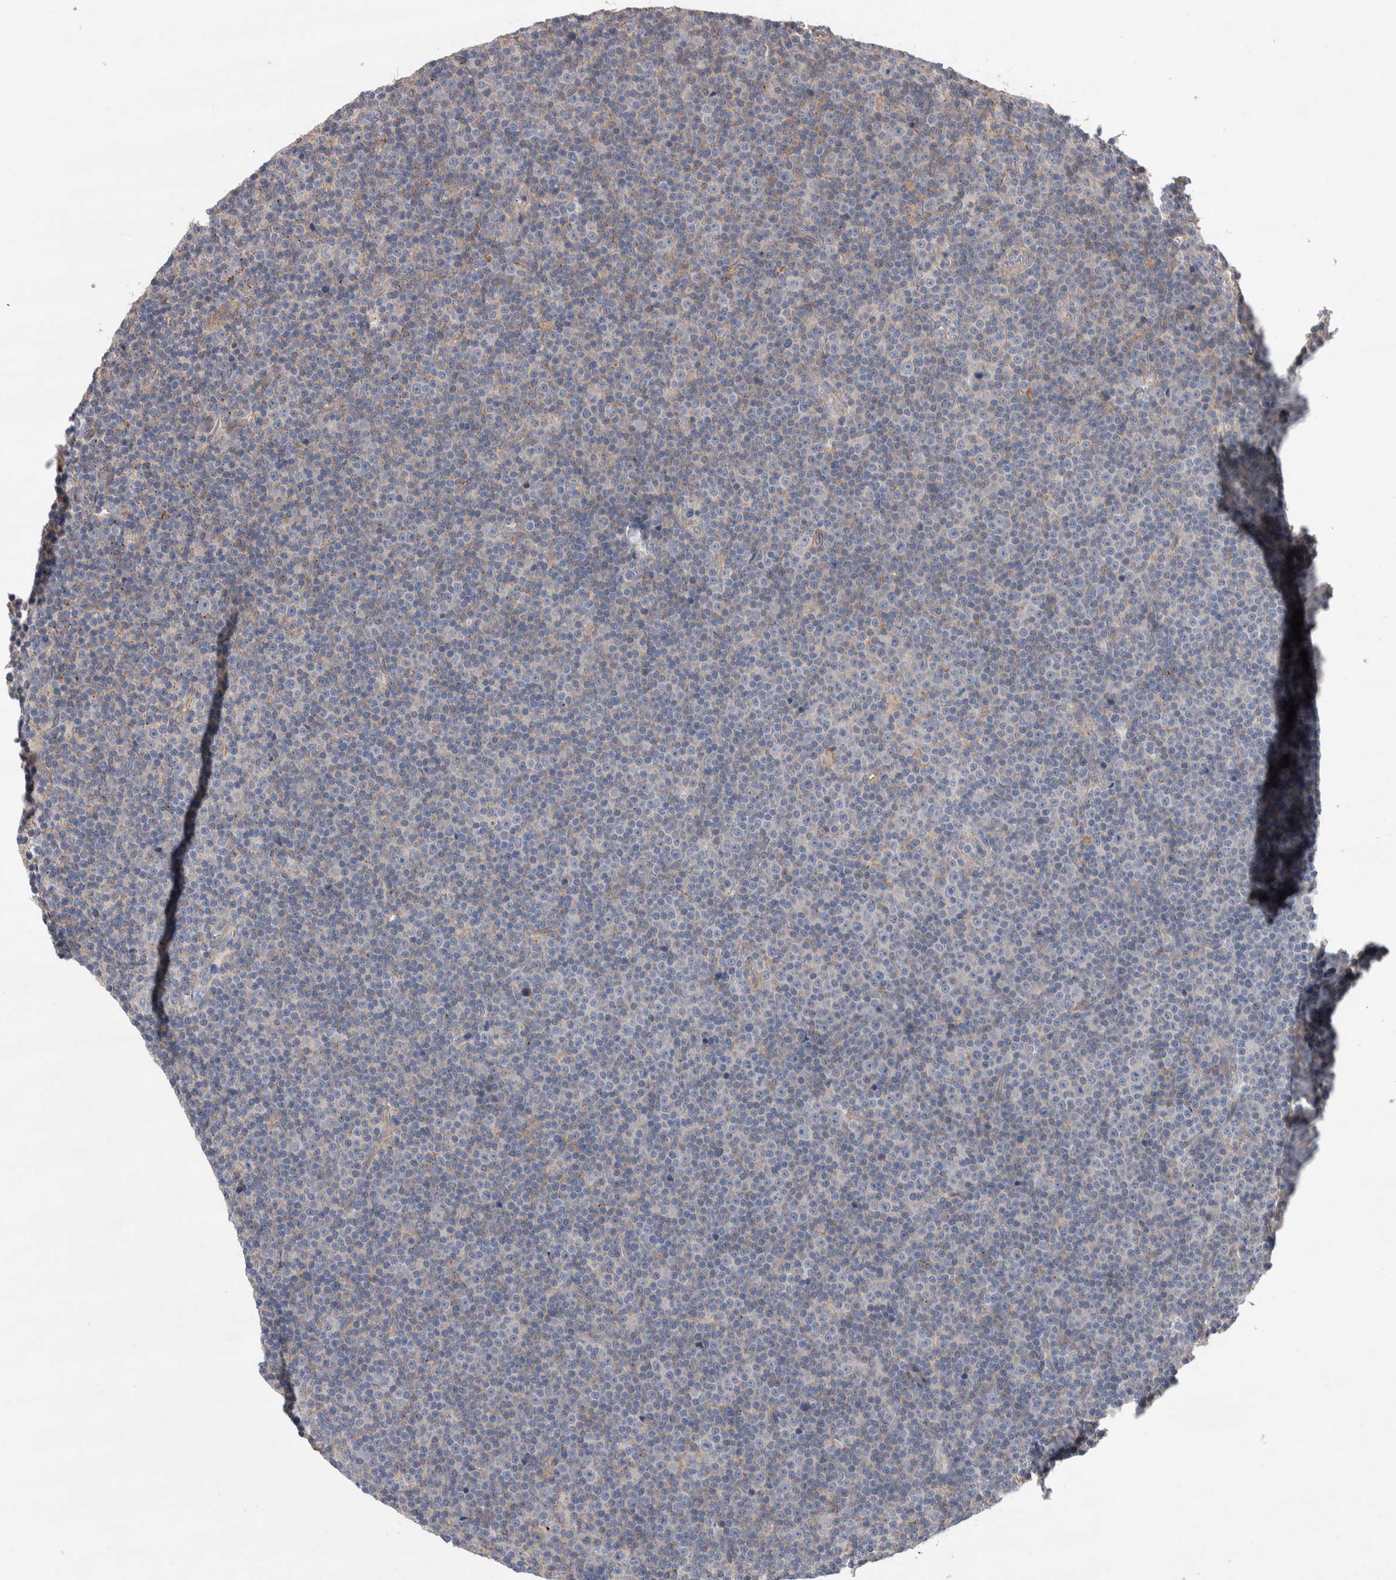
{"staining": {"intensity": "negative", "quantity": "none", "location": "none"}, "tissue": "lymphoma", "cell_type": "Tumor cells", "image_type": "cancer", "snomed": [{"axis": "morphology", "description": "Malignant lymphoma, non-Hodgkin's type, Low grade"}, {"axis": "topography", "description": "Lymph node"}], "caption": "Histopathology image shows no protein expression in tumor cells of low-grade malignant lymphoma, non-Hodgkin's type tissue. (Stains: DAB (3,3'-diaminobenzidine) IHC with hematoxylin counter stain, Microscopy: brightfield microscopy at high magnification).", "gene": "GCNA", "patient": {"sex": "female", "age": 67}}